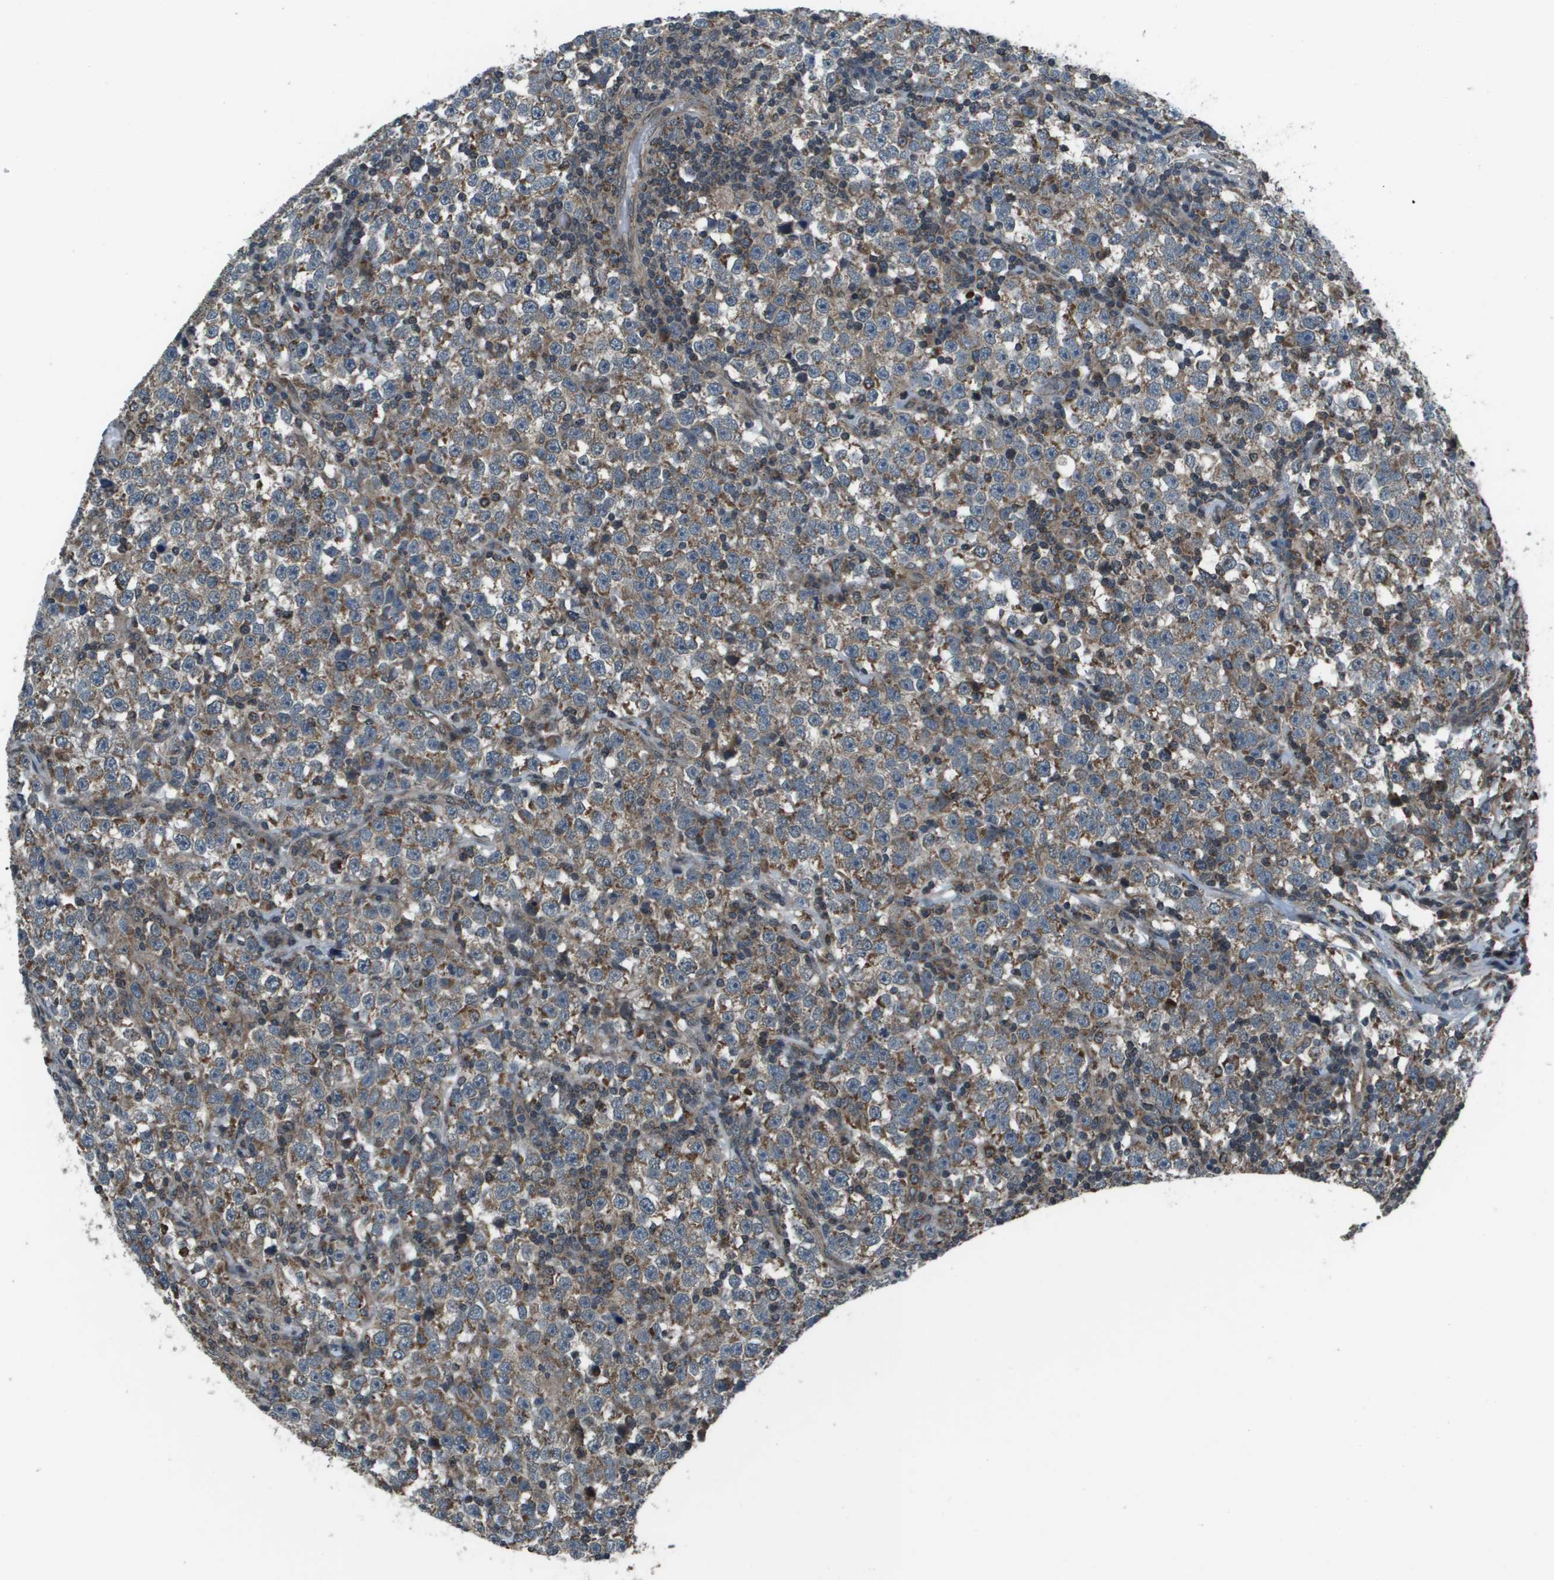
{"staining": {"intensity": "moderate", "quantity": ">75%", "location": "cytoplasmic/membranous"}, "tissue": "testis cancer", "cell_type": "Tumor cells", "image_type": "cancer", "snomed": [{"axis": "morphology", "description": "Seminoma, NOS"}, {"axis": "topography", "description": "Testis"}], "caption": "Human testis cancer stained with a protein marker reveals moderate staining in tumor cells.", "gene": "PPFIA1", "patient": {"sex": "male", "age": 43}}